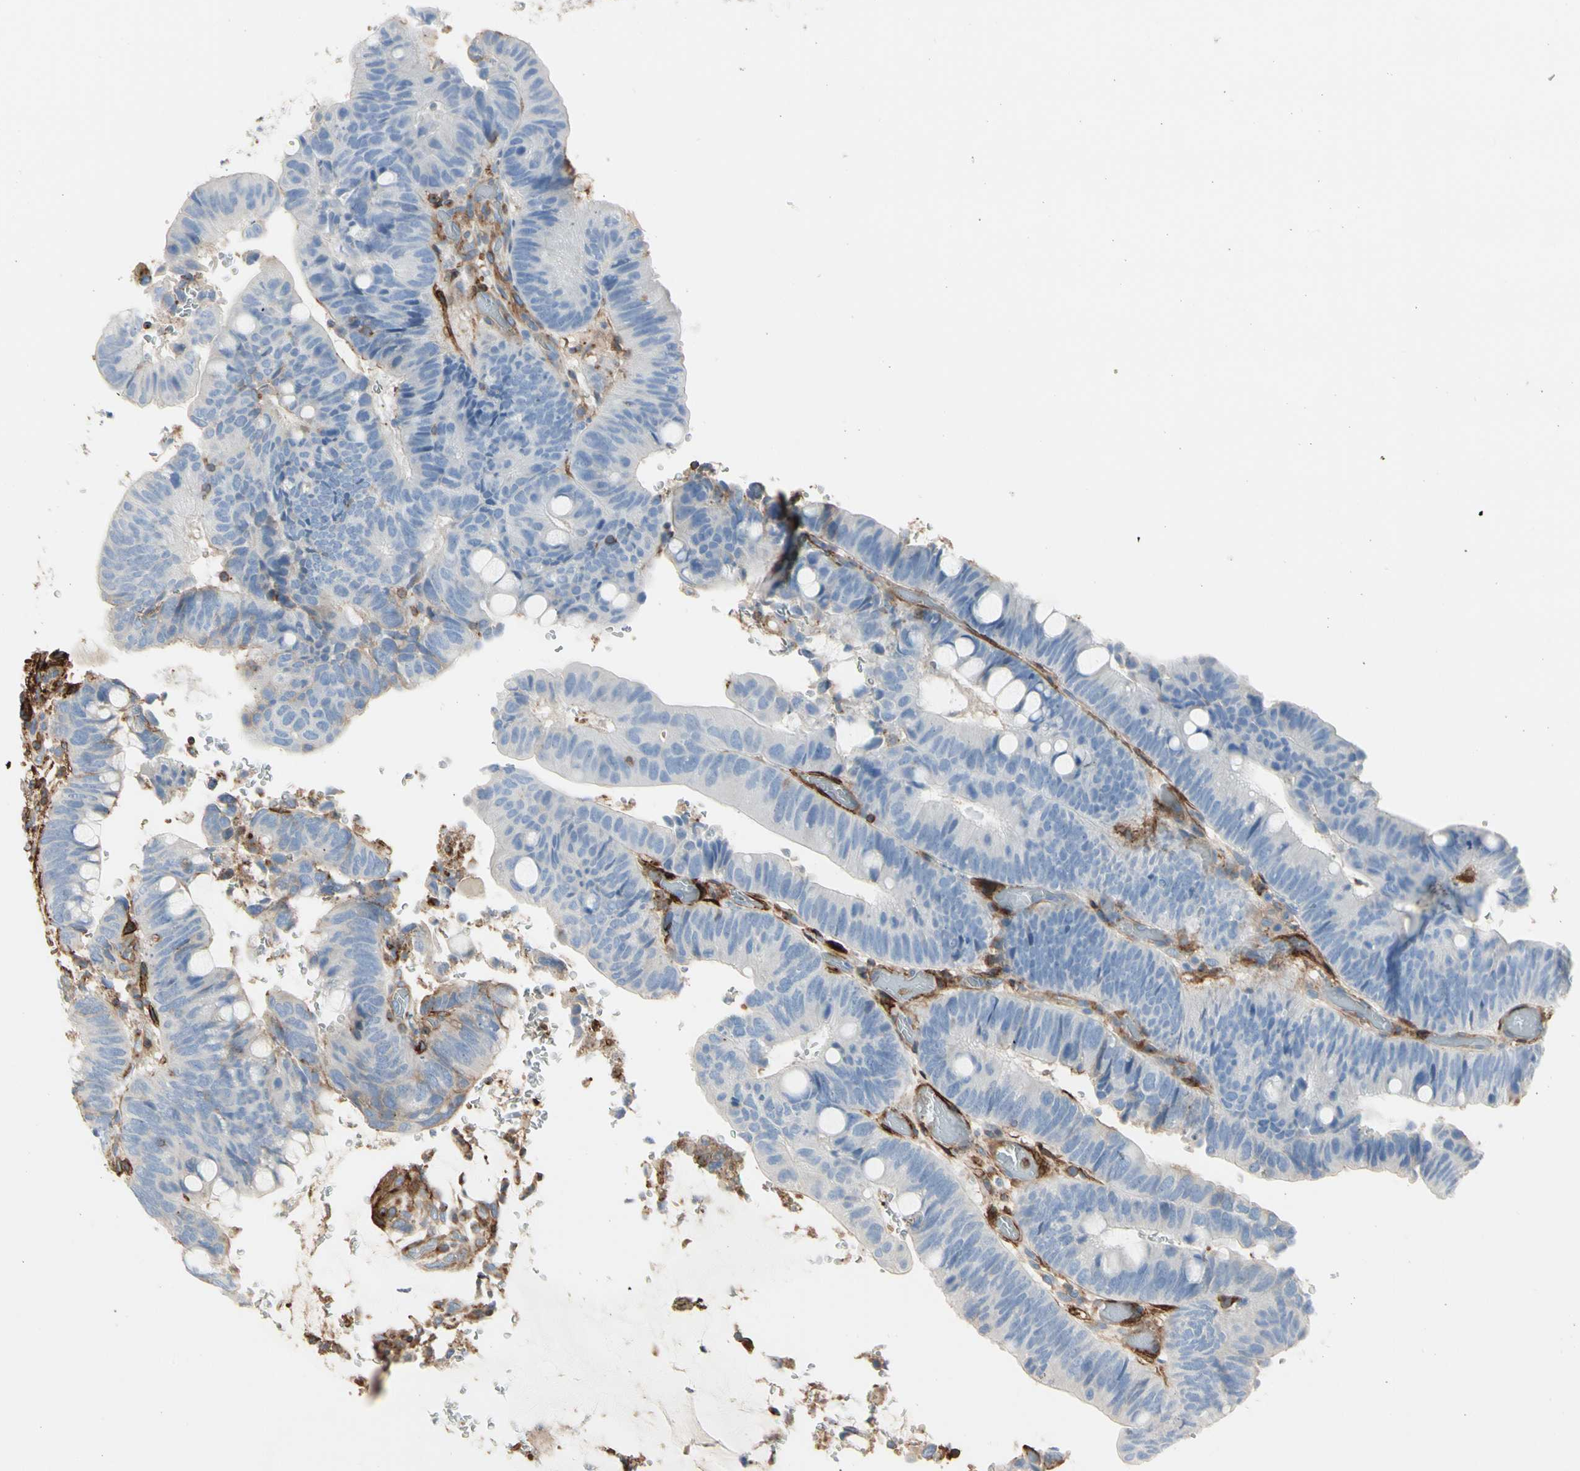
{"staining": {"intensity": "negative", "quantity": "none", "location": "none"}, "tissue": "colorectal cancer", "cell_type": "Tumor cells", "image_type": "cancer", "snomed": [{"axis": "morphology", "description": "Normal tissue, NOS"}, {"axis": "morphology", "description": "Adenocarcinoma, NOS"}, {"axis": "topography", "description": "Rectum"}, {"axis": "topography", "description": "Peripheral nerve tissue"}], "caption": "This is a histopathology image of immunohistochemistry staining of colorectal cancer (adenocarcinoma), which shows no staining in tumor cells. The staining is performed using DAB brown chromogen with nuclei counter-stained in using hematoxylin.", "gene": "CLEC2B", "patient": {"sex": "male", "age": 92}}